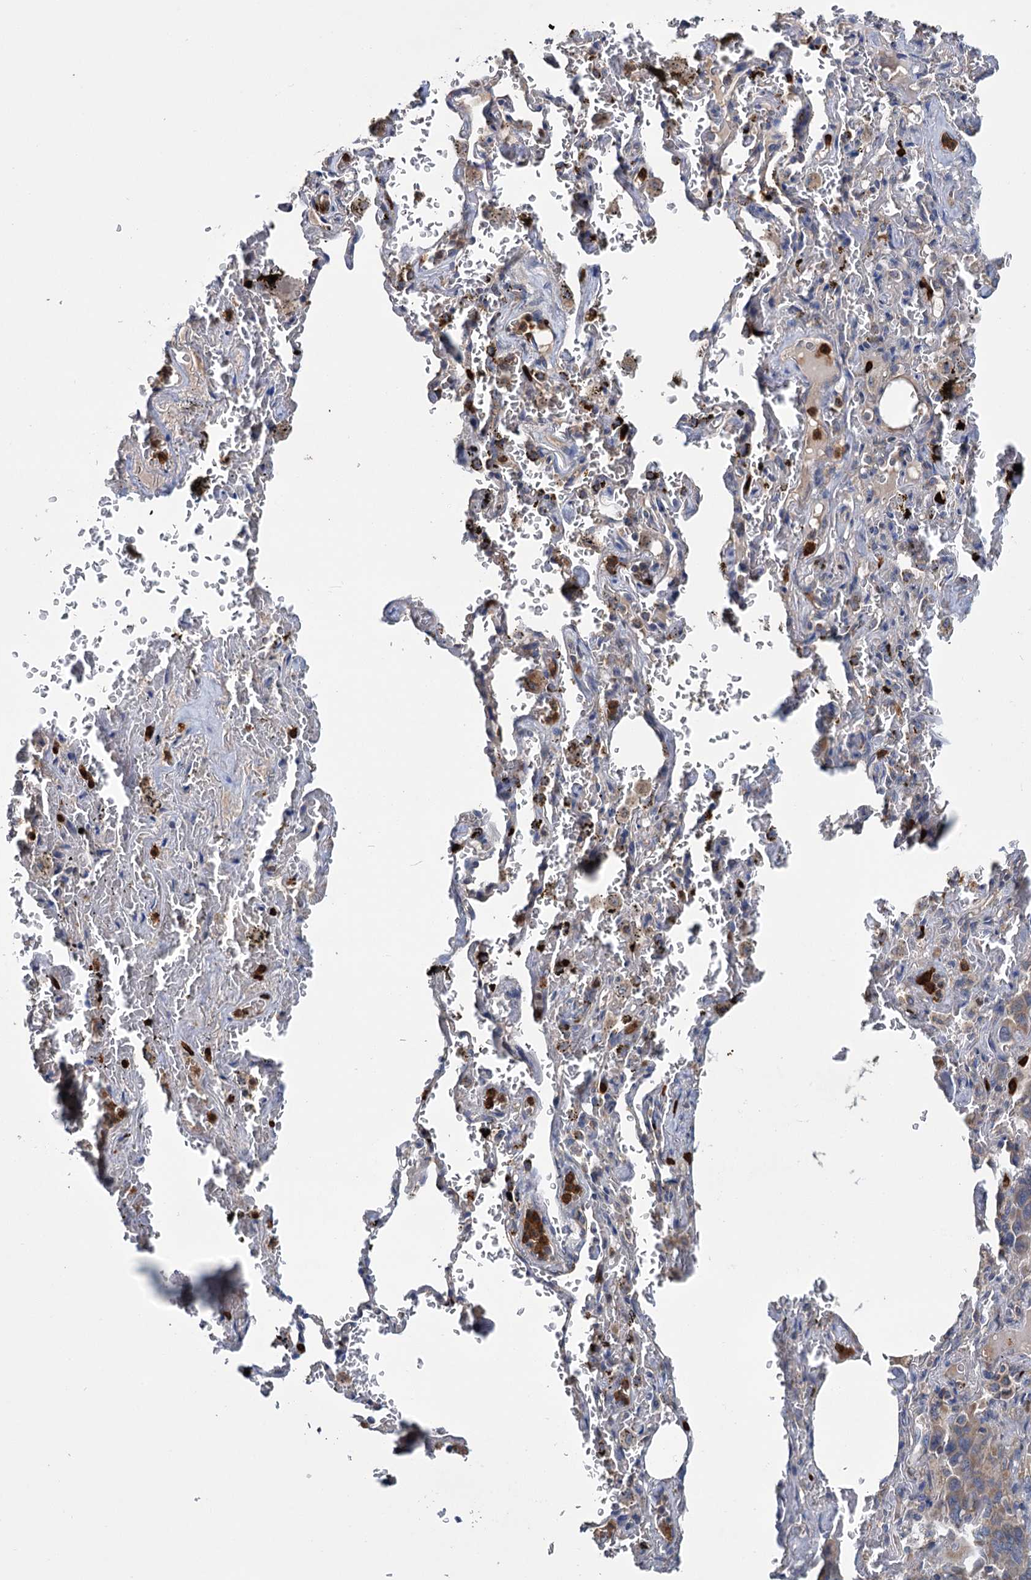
{"staining": {"intensity": "weak", "quantity": ">75%", "location": "cytoplasmic/membranous"}, "tissue": "lung cancer", "cell_type": "Tumor cells", "image_type": "cancer", "snomed": [{"axis": "morphology", "description": "Adenocarcinoma, NOS"}, {"axis": "topography", "description": "Lung"}], "caption": "Adenocarcinoma (lung) stained with a brown dye shows weak cytoplasmic/membranous positive staining in approximately >75% of tumor cells.", "gene": "DYNC2H1", "patient": {"sex": "male", "age": 64}}